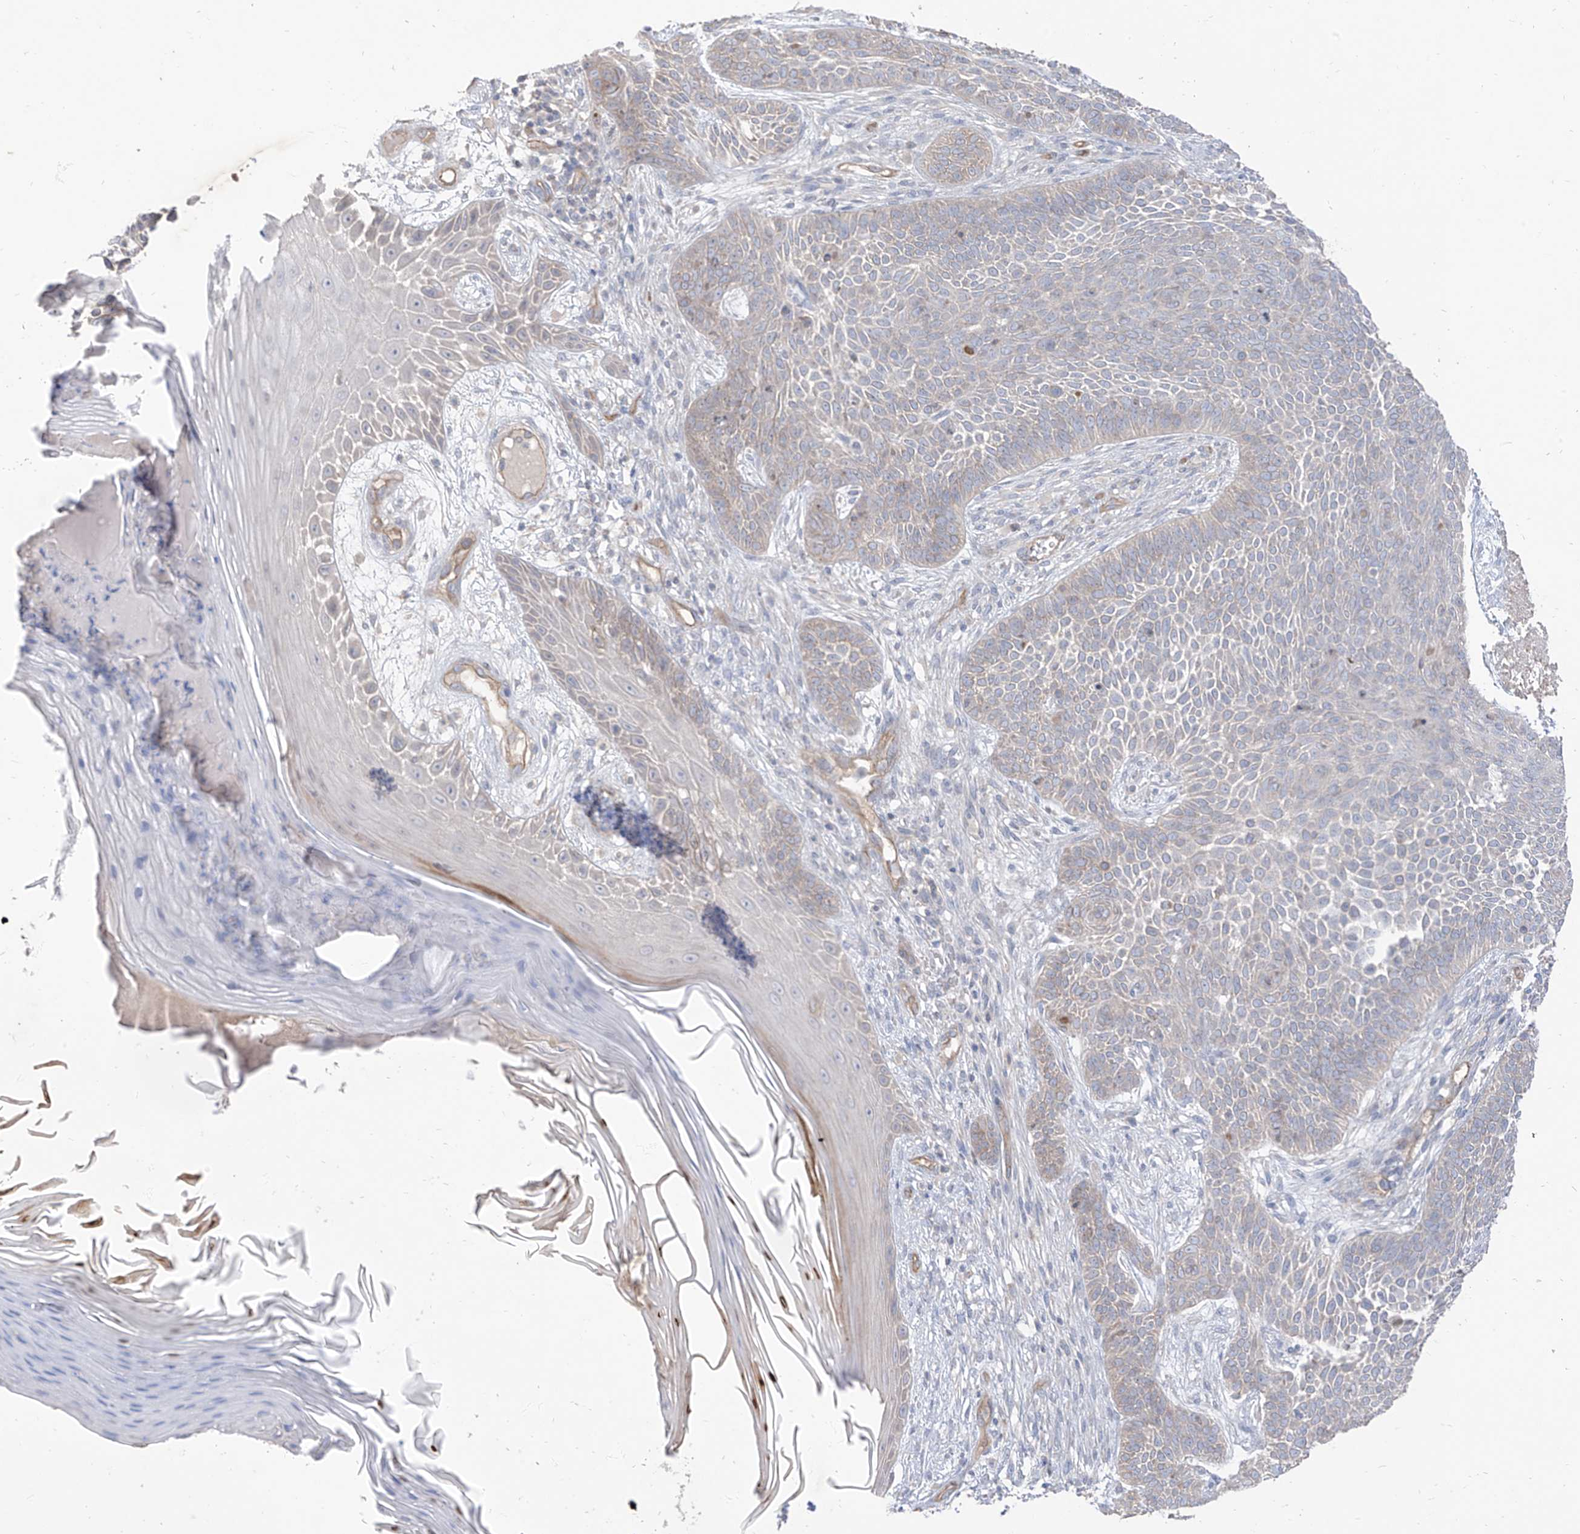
{"staining": {"intensity": "negative", "quantity": "none", "location": "none"}, "tissue": "skin cancer", "cell_type": "Tumor cells", "image_type": "cancer", "snomed": [{"axis": "morphology", "description": "Basal cell carcinoma"}, {"axis": "topography", "description": "Skin"}], "caption": "Immunohistochemistry photomicrograph of neoplastic tissue: human skin cancer (basal cell carcinoma) stained with DAB reveals no significant protein staining in tumor cells.", "gene": "EPHX4", "patient": {"sex": "male", "age": 85}}